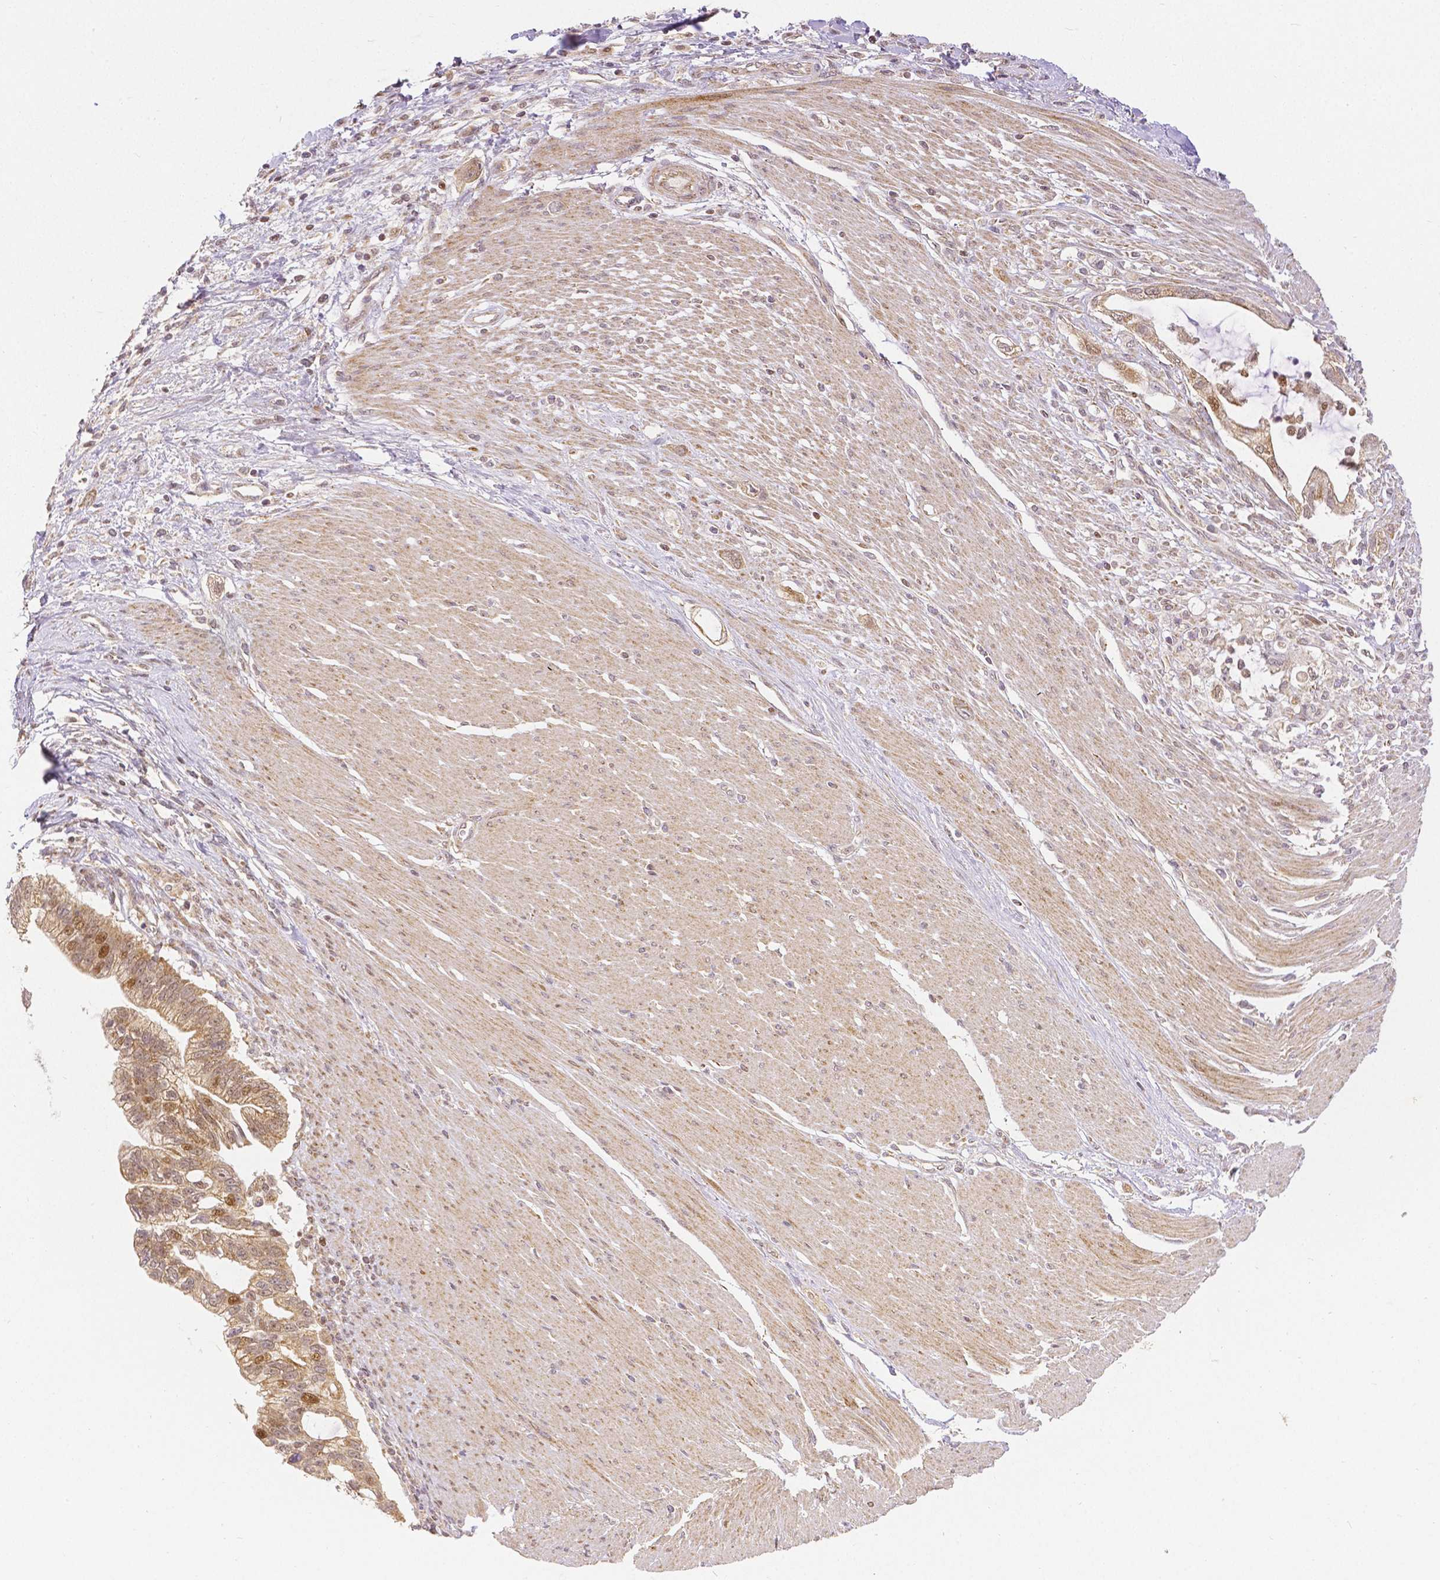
{"staining": {"intensity": "moderate", "quantity": ">75%", "location": "cytoplasmic/membranous,nuclear"}, "tissue": "pancreatic cancer", "cell_type": "Tumor cells", "image_type": "cancer", "snomed": [{"axis": "morphology", "description": "Adenocarcinoma, NOS"}, {"axis": "topography", "description": "Pancreas"}], "caption": "Immunohistochemical staining of pancreatic cancer exhibits medium levels of moderate cytoplasmic/membranous and nuclear protein staining in about >75% of tumor cells. The staining is performed using DAB brown chromogen to label protein expression. The nuclei are counter-stained blue using hematoxylin.", "gene": "RHOT1", "patient": {"sex": "male", "age": 70}}